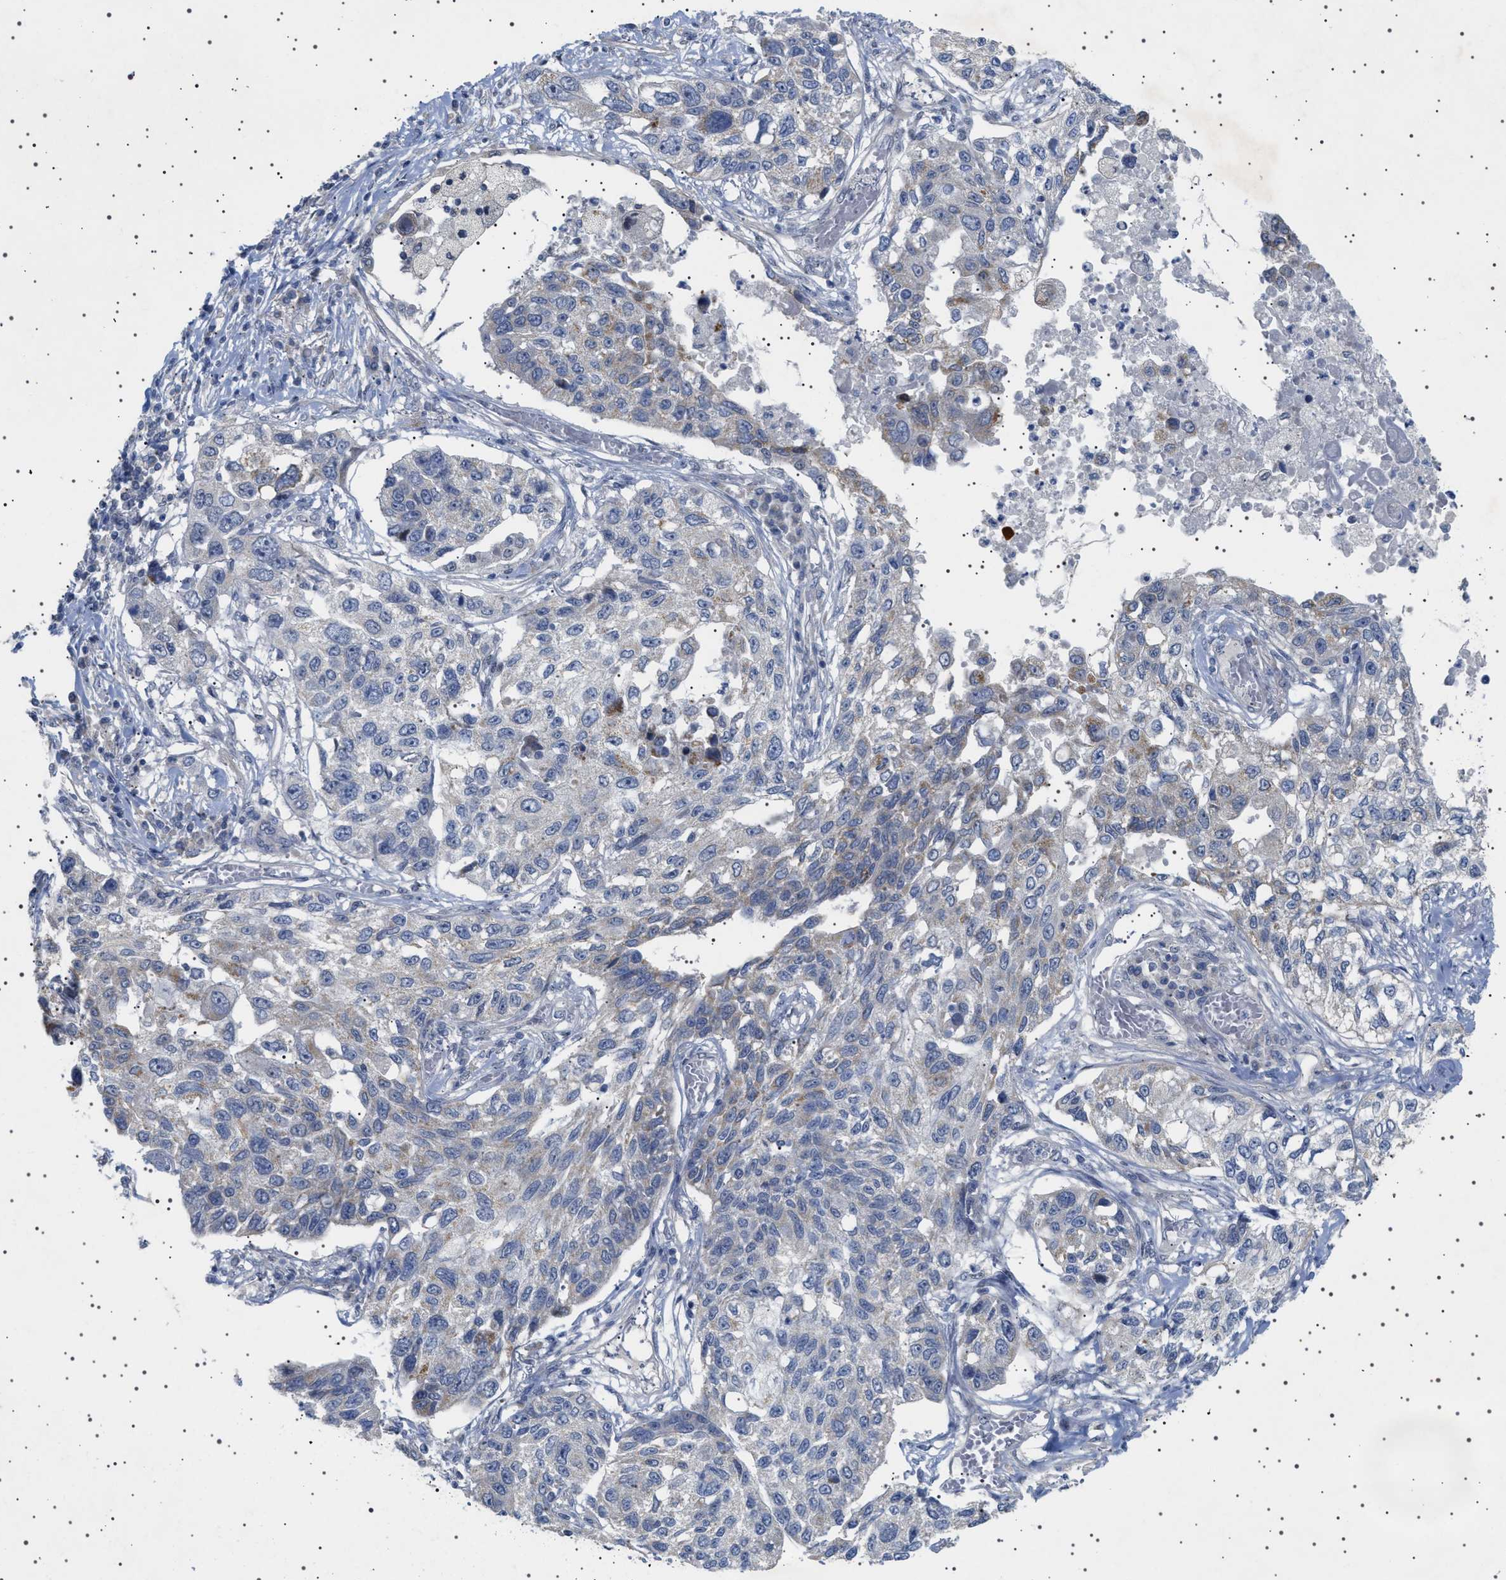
{"staining": {"intensity": "weak", "quantity": "<25%", "location": "cytoplasmic/membranous"}, "tissue": "lung cancer", "cell_type": "Tumor cells", "image_type": "cancer", "snomed": [{"axis": "morphology", "description": "Squamous cell carcinoma, NOS"}, {"axis": "topography", "description": "Lung"}], "caption": "This is an immunohistochemistry photomicrograph of human lung squamous cell carcinoma. There is no staining in tumor cells.", "gene": "HTR1A", "patient": {"sex": "male", "age": 71}}